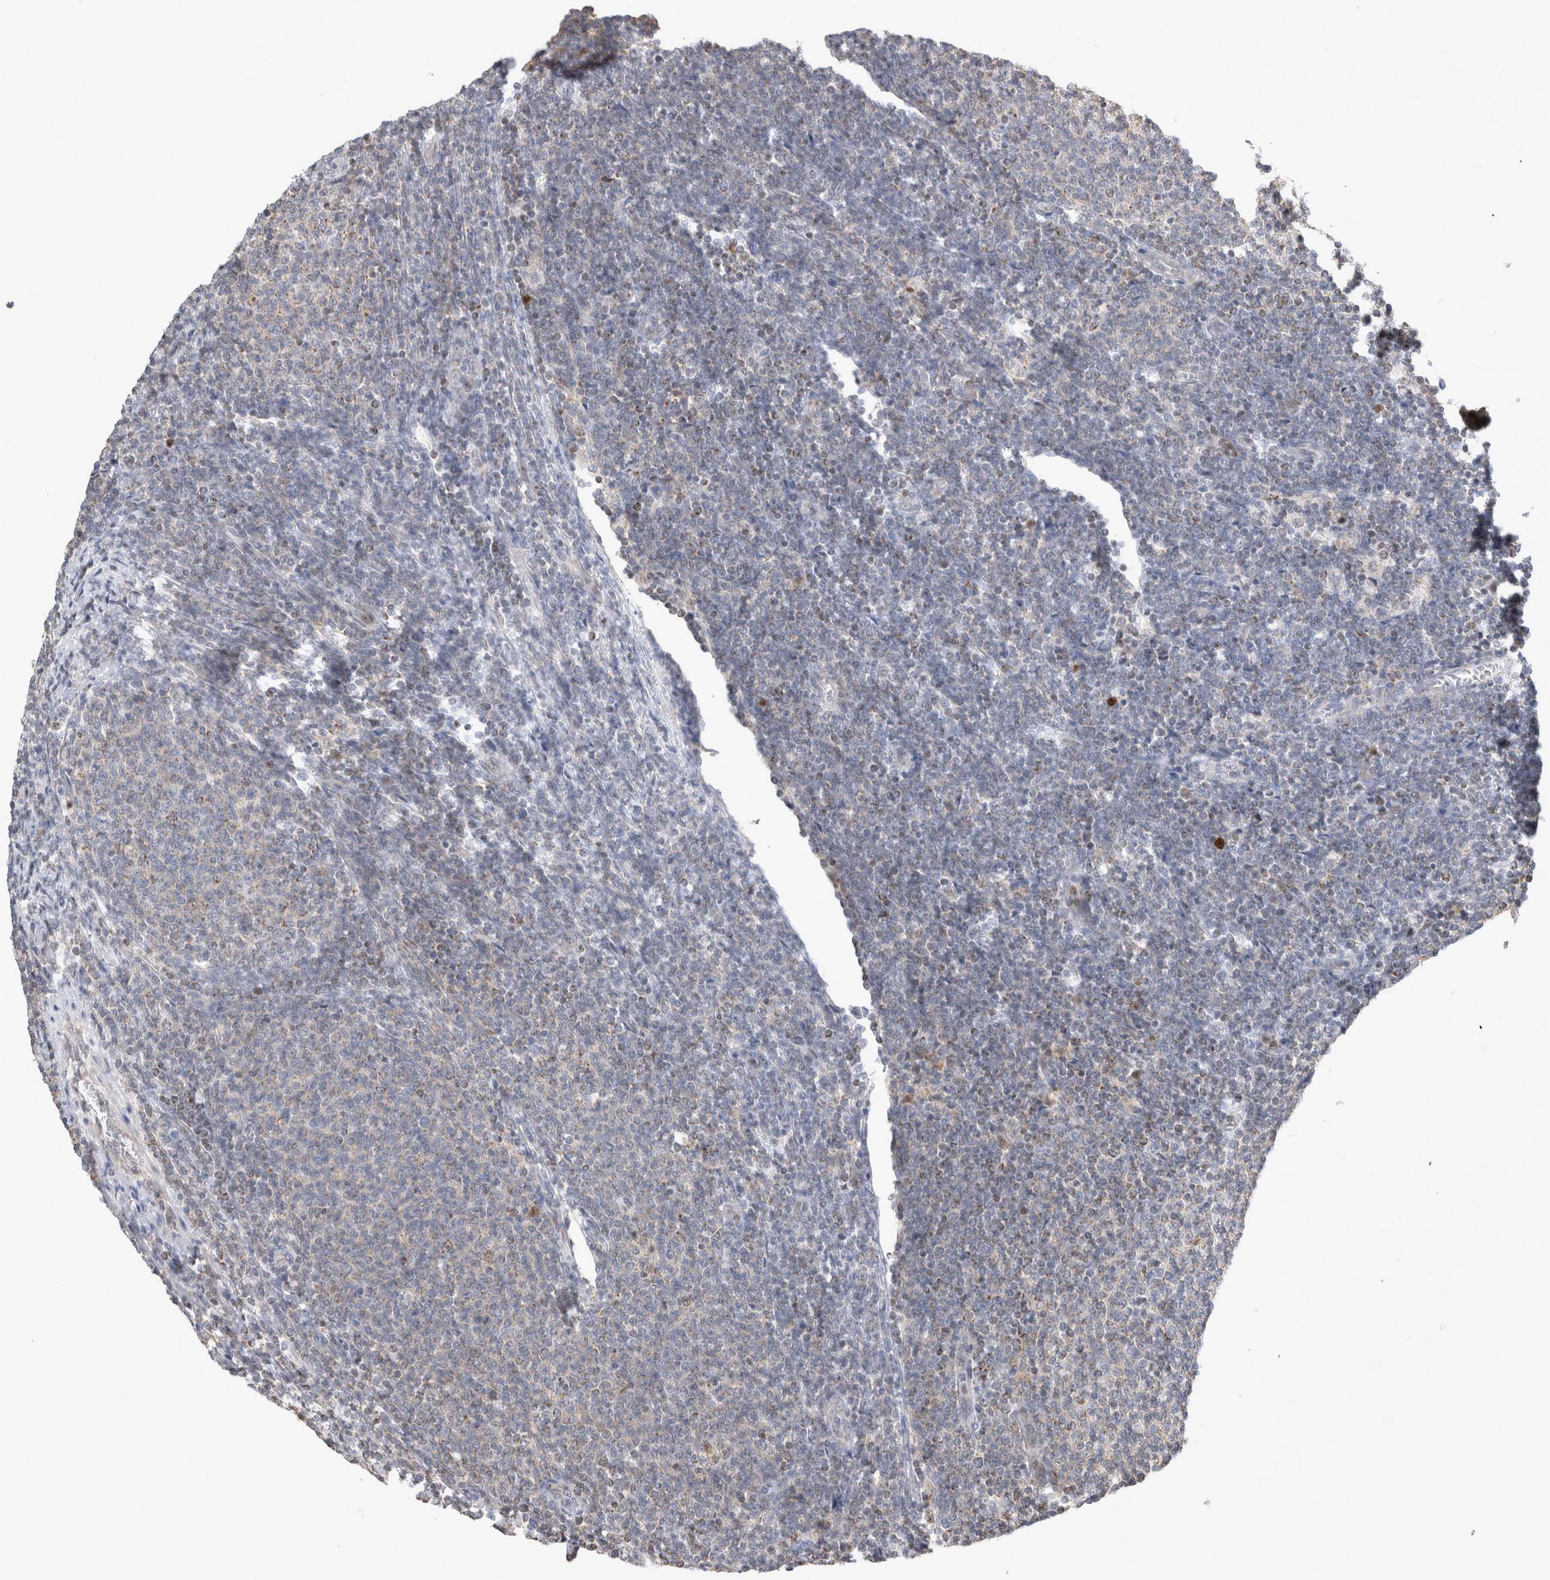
{"staining": {"intensity": "weak", "quantity": "25%-75%", "location": "cytoplasmic/membranous"}, "tissue": "lymphoma", "cell_type": "Tumor cells", "image_type": "cancer", "snomed": [{"axis": "morphology", "description": "Malignant lymphoma, non-Hodgkin's type, Low grade"}, {"axis": "topography", "description": "Lymph node"}], "caption": "About 25%-75% of tumor cells in human lymphoma show weak cytoplasmic/membranous protein staining as visualized by brown immunohistochemical staining.", "gene": "AGMAT", "patient": {"sex": "male", "age": 66}}